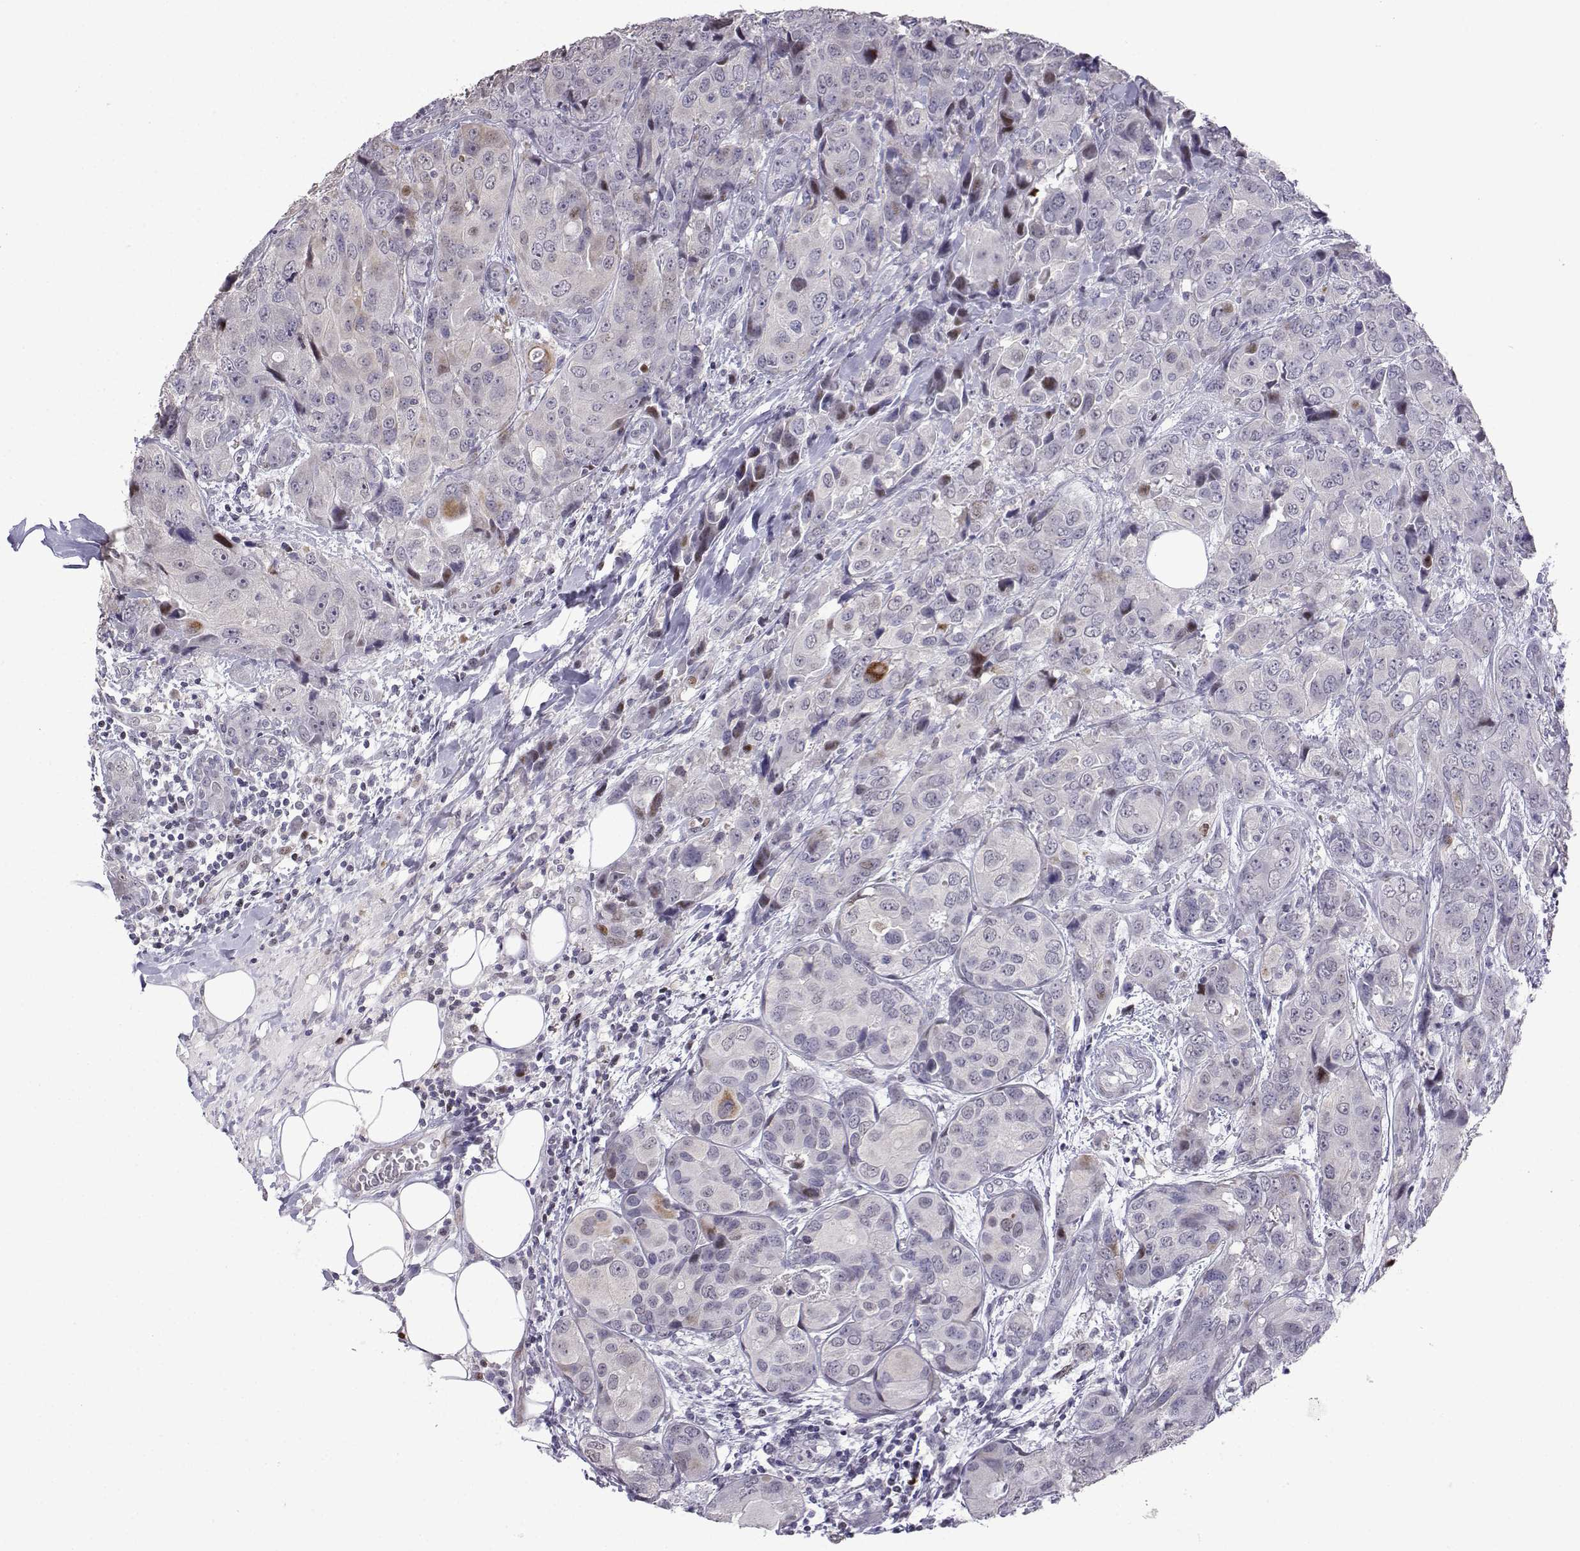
{"staining": {"intensity": "weak", "quantity": "<25%", "location": "cytoplasmic/membranous,nuclear"}, "tissue": "breast cancer", "cell_type": "Tumor cells", "image_type": "cancer", "snomed": [{"axis": "morphology", "description": "Duct carcinoma"}, {"axis": "topography", "description": "Breast"}], "caption": "An immunohistochemistry photomicrograph of breast intraductal carcinoma is shown. There is no staining in tumor cells of breast intraductal carcinoma.", "gene": "CFAP70", "patient": {"sex": "female", "age": 43}}